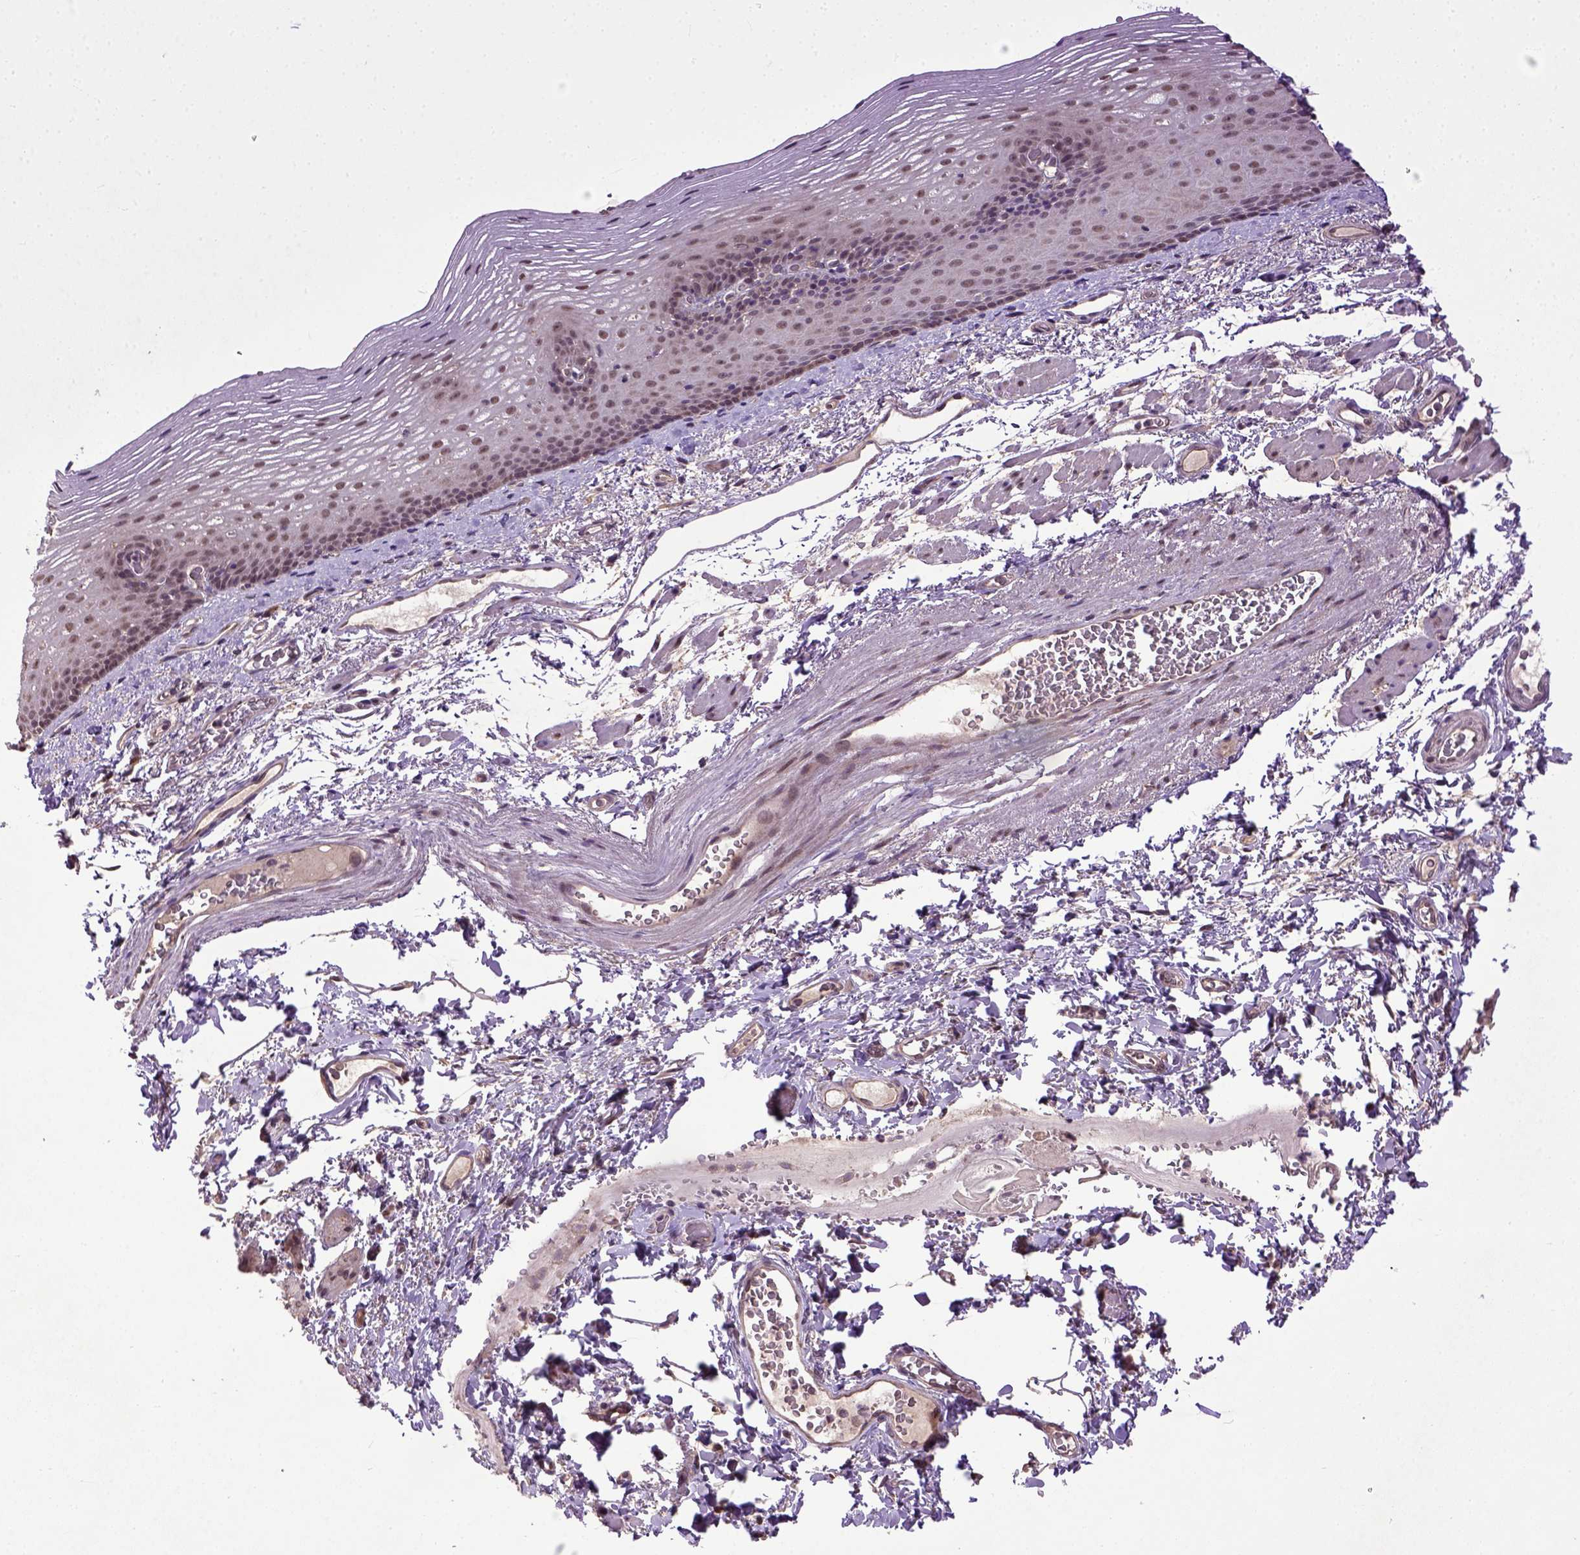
{"staining": {"intensity": "moderate", "quantity": ">75%", "location": "nuclear"}, "tissue": "esophagus", "cell_type": "Squamous epithelial cells", "image_type": "normal", "snomed": [{"axis": "morphology", "description": "Normal tissue, NOS"}, {"axis": "topography", "description": "Esophagus"}], "caption": "Human esophagus stained with a brown dye reveals moderate nuclear positive positivity in approximately >75% of squamous epithelial cells.", "gene": "UBA3", "patient": {"sex": "male", "age": 76}}